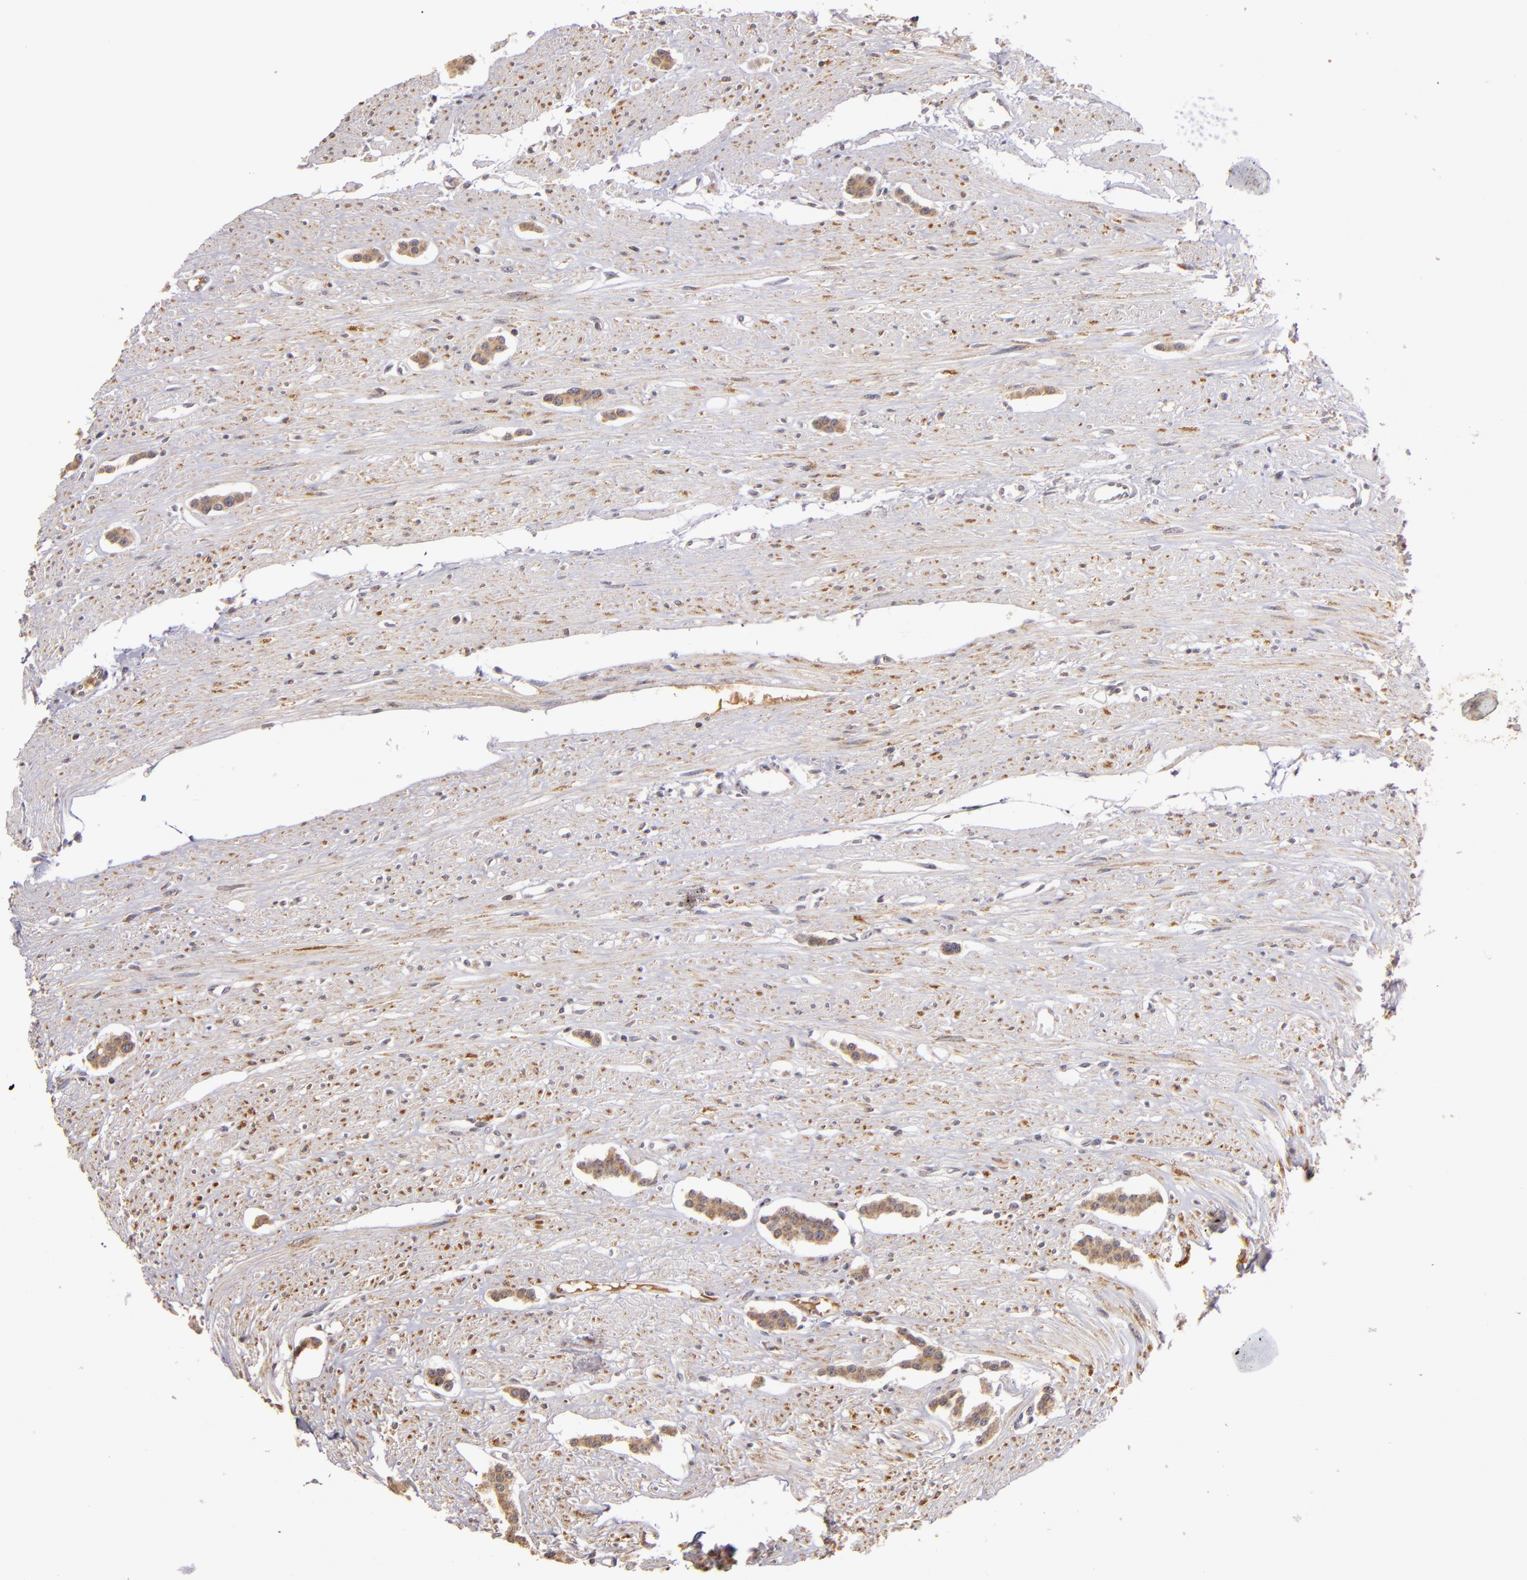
{"staining": {"intensity": "weak", "quantity": ">75%", "location": "cytoplasmic/membranous"}, "tissue": "carcinoid", "cell_type": "Tumor cells", "image_type": "cancer", "snomed": [{"axis": "morphology", "description": "Carcinoid, malignant, NOS"}, {"axis": "topography", "description": "Small intestine"}], "caption": "Protein expression analysis of human malignant carcinoid reveals weak cytoplasmic/membranous positivity in about >75% of tumor cells.", "gene": "ABL1", "patient": {"sex": "male", "age": 60}}